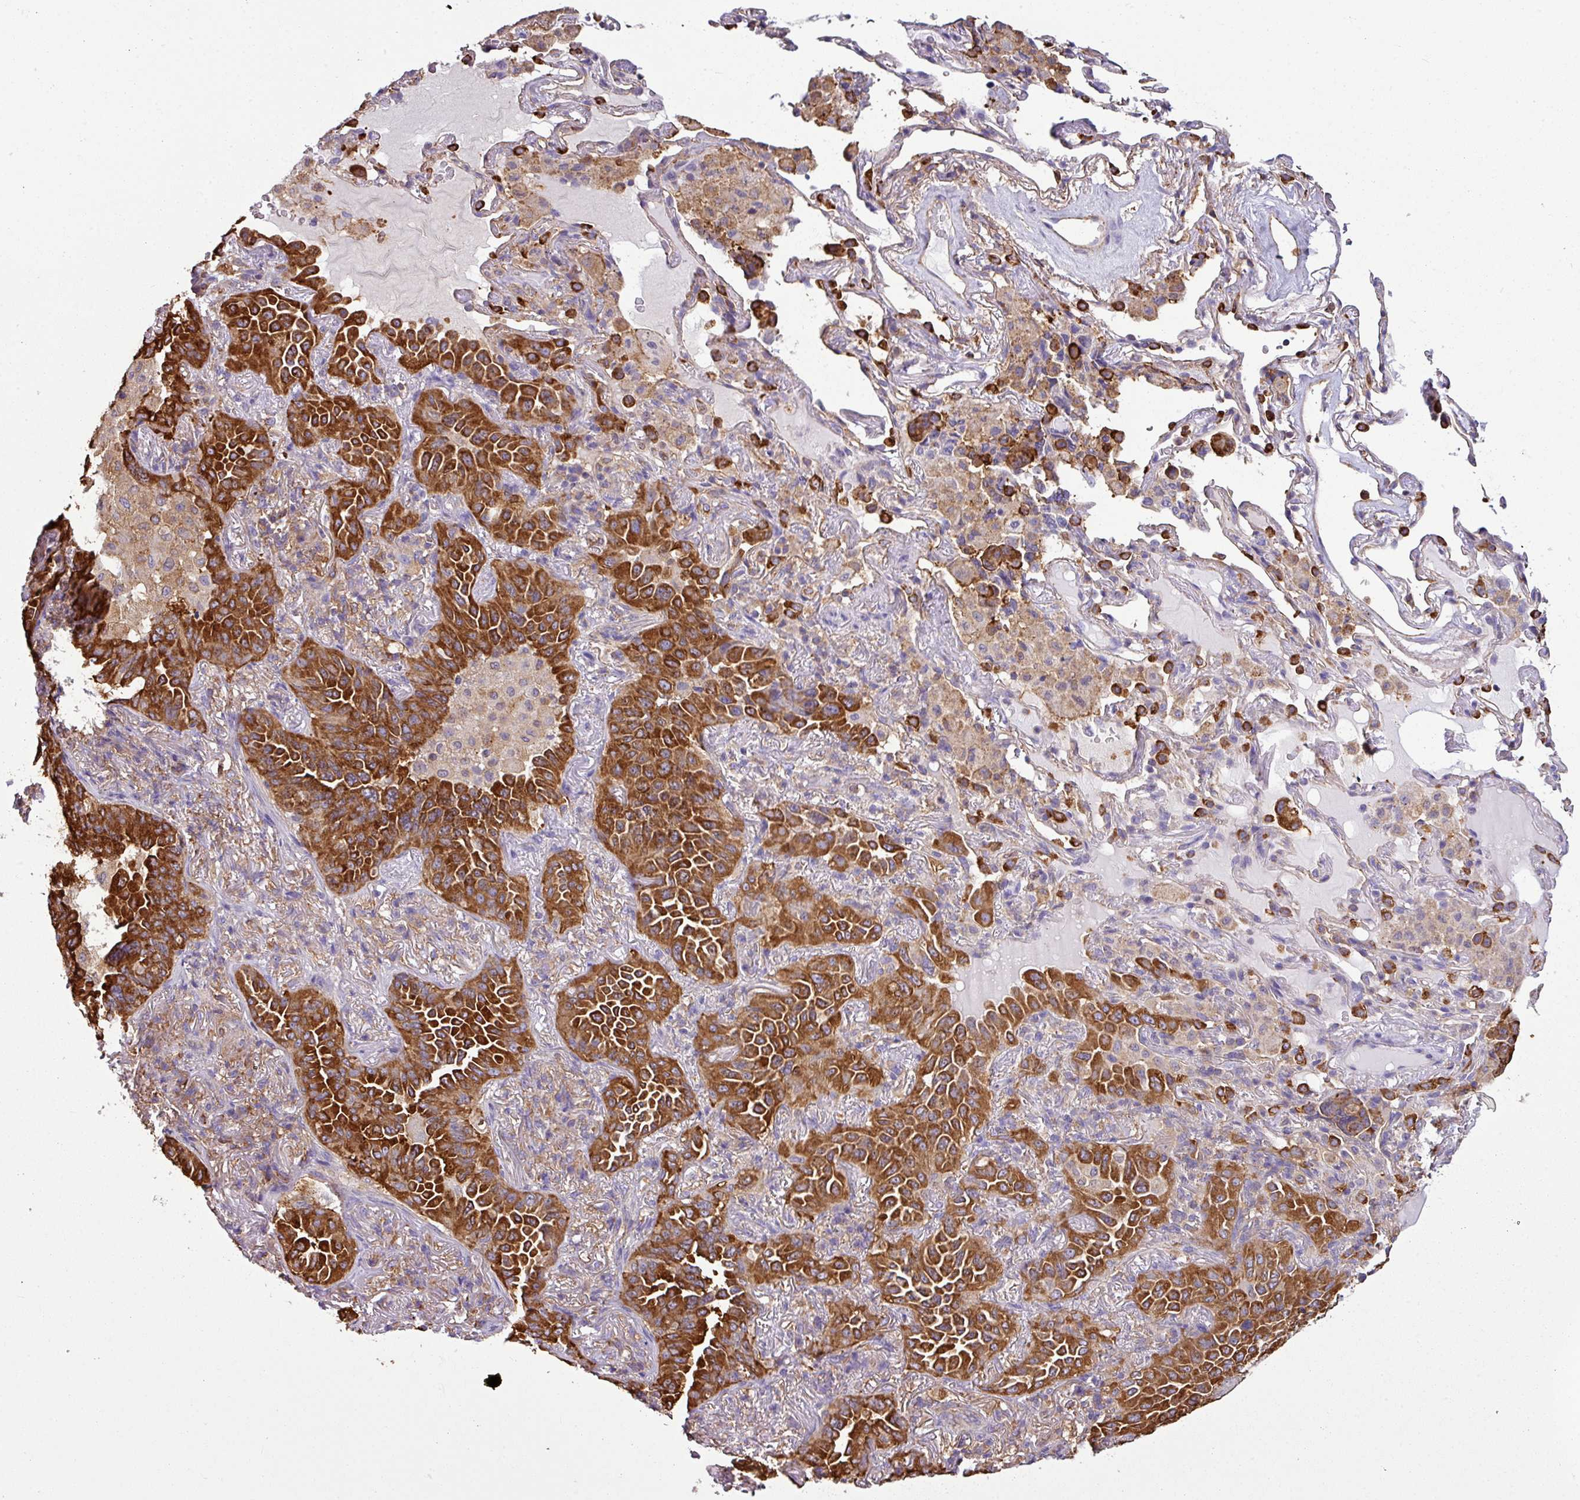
{"staining": {"intensity": "strong", "quantity": ">75%", "location": "cytoplasmic/membranous"}, "tissue": "lung cancer", "cell_type": "Tumor cells", "image_type": "cancer", "snomed": [{"axis": "morphology", "description": "Adenocarcinoma, NOS"}, {"axis": "topography", "description": "Lung"}], "caption": "Immunohistochemistry (IHC) of human adenocarcinoma (lung) exhibits high levels of strong cytoplasmic/membranous expression in approximately >75% of tumor cells.", "gene": "XNDC1N", "patient": {"sex": "female", "age": 69}}